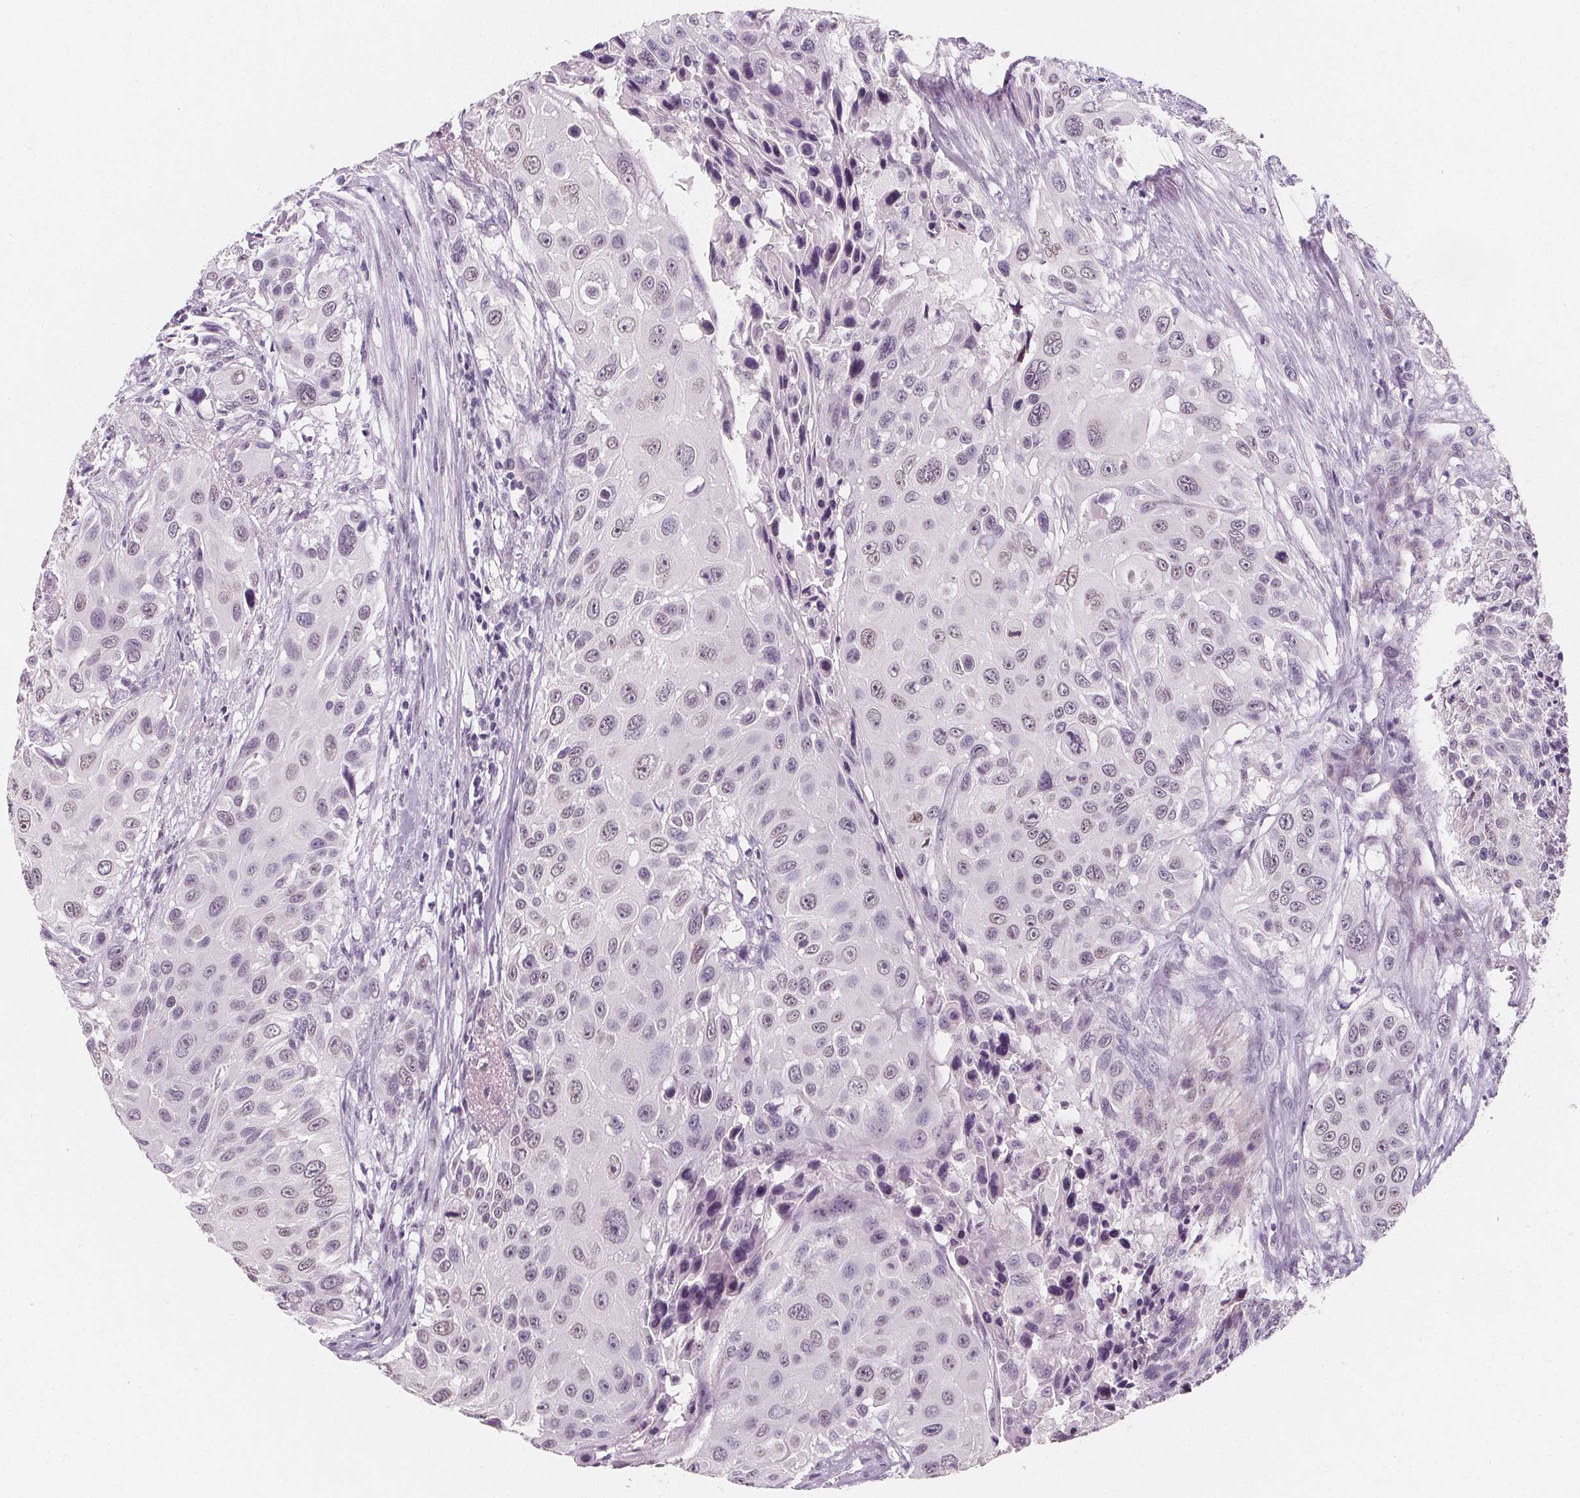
{"staining": {"intensity": "weak", "quantity": "<25%", "location": "nuclear"}, "tissue": "urothelial cancer", "cell_type": "Tumor cells", "image_type": "cancer", "snomed": [{"axis": "morphology", "description": "Urothelial carcinoma, NOS"}, {"axis": "topography", "description": "Urinary bladder"}], "caption": "DAB immunohistochemical staining of transitional cell carcinoma exhibits no significant positivity in tumor cells. The staining was performed using DAB (3,3'-diaminobenzidine) to visualize the protein expression in brown, while the nuclei were stained in blue with hematoxylin (Magnification: 20x).", "gene": "DBX2", "patient": {"sex": "male", "age": 55}}